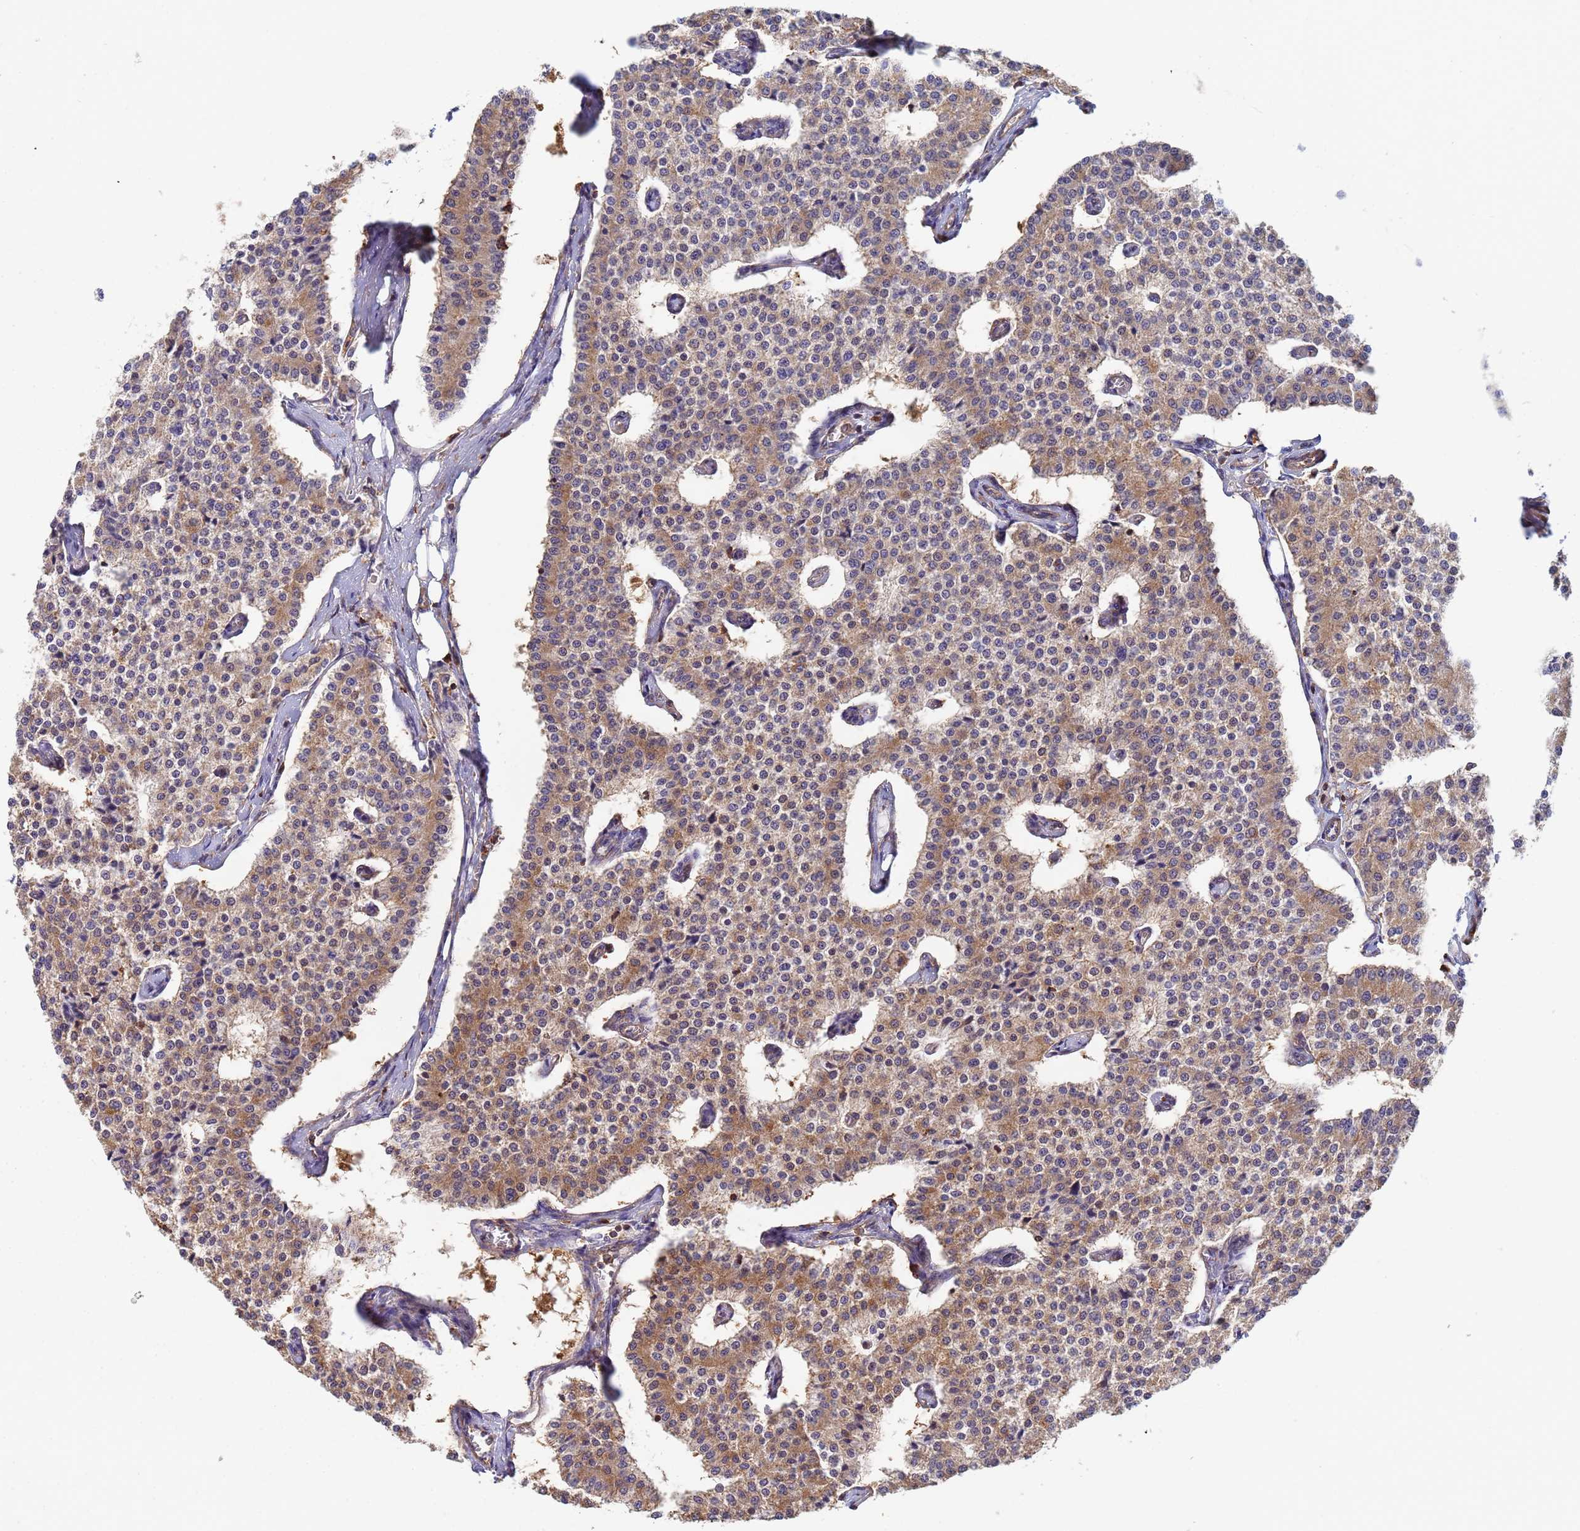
{"staining": {"intensity": "moderate", "quantity": ">75%", "location": "cytoplasmic/membranous"}, "tissue": "carcinoid", "cell_type": "Tumor cells", "image_type": "cancer", "snomed": [{"axis": "morphology", "description": "Carcinoid, malignant, NOS"}, {"axis": "topography", "description": "Colon"}], "caption": "Protein expression by IHC displays moderate cytoplasmic/membranous staining in approximately >75% of tumor cells in malignant carcinoid.", "gene": "ZNG1B", "patient": {"sex": "female", "age": 52}}